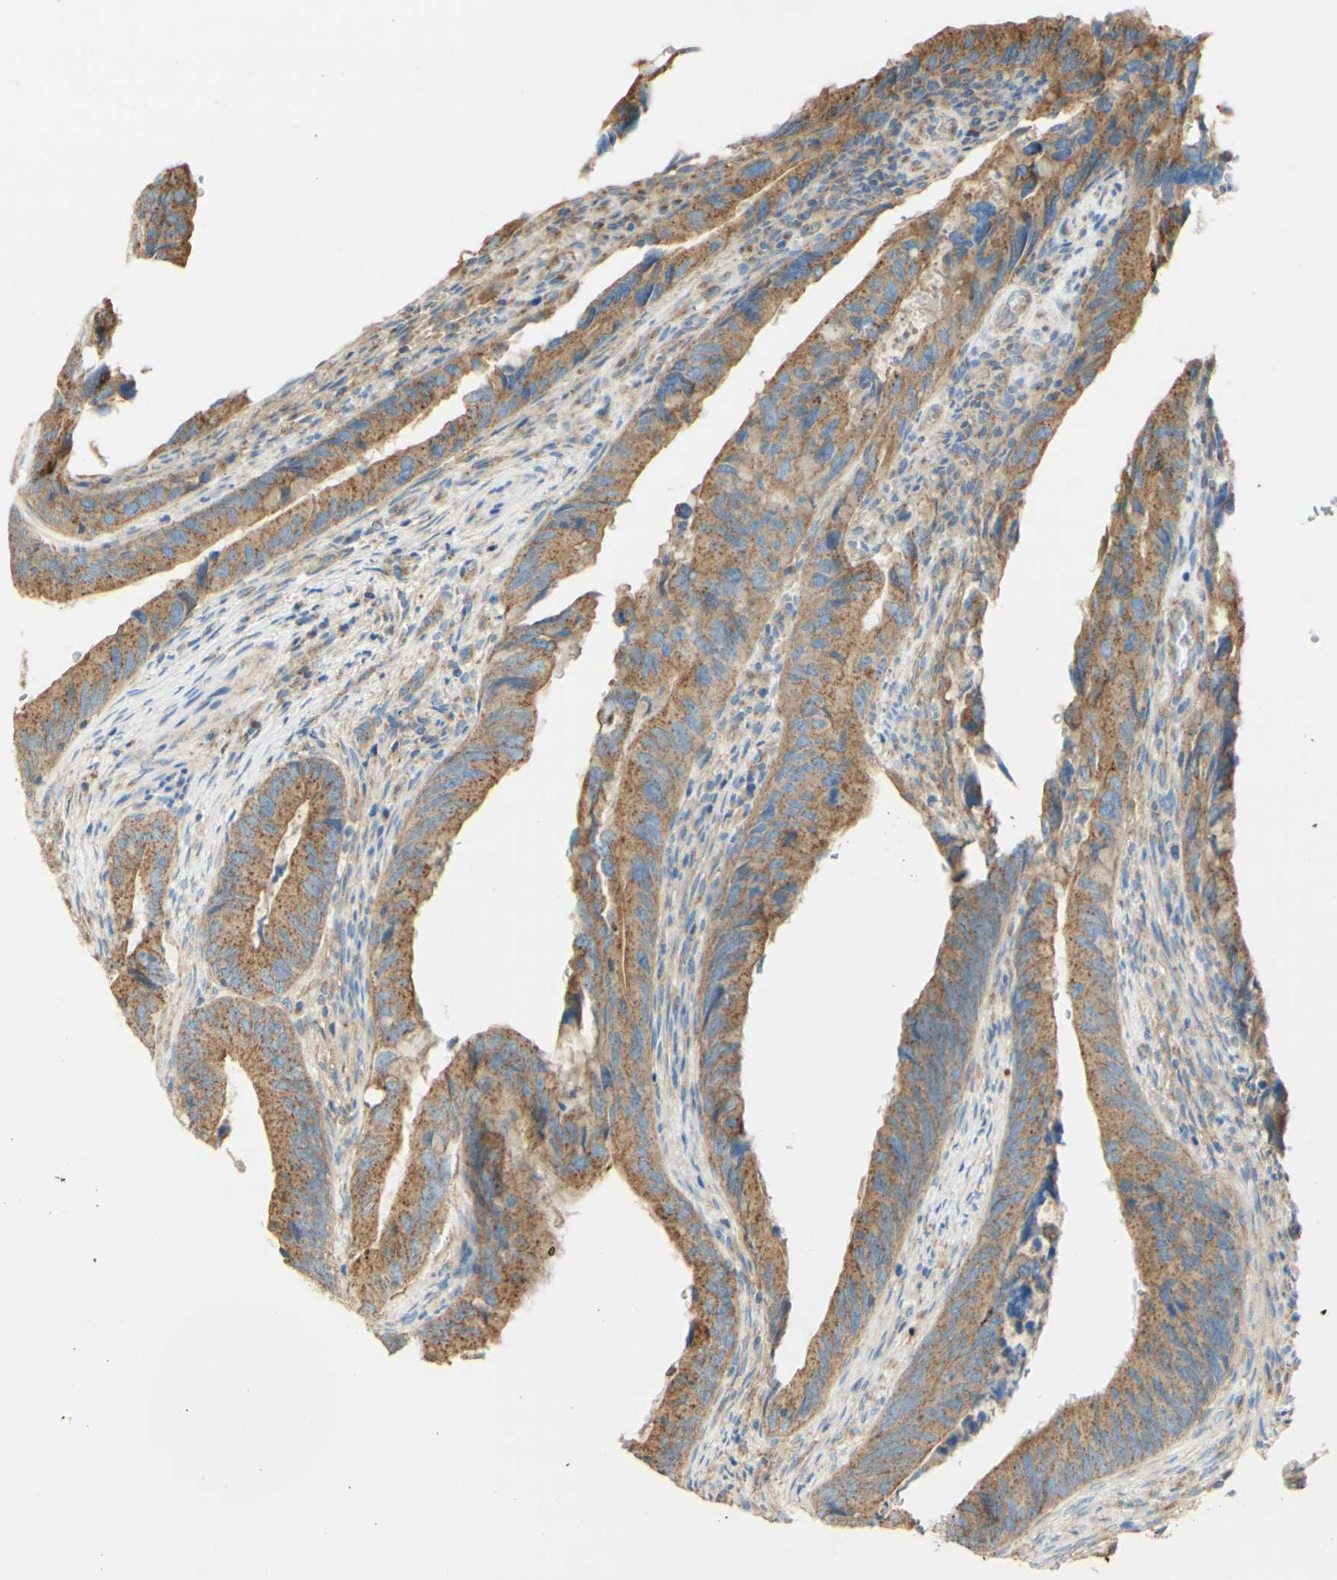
{"staining": {"intensity": "moderate", "quantity": ">75%", "location": "cytoplasmic/membranous"}, "tissue": "colorectal cancer", "cell_type": "Tumor cells", "image_type": "cancer", "snomed": [{"axis": "morphology", "description": "Normal tissue, NOS"}, {"axis": "morphology", "description": "Adenocarcinoma, NOS"}, {"axis": "topography", "description": "Colon"}], "caption": "A brown stain highlights moderate cytoplasmic/membranous expression of a protein in human colorectal cancer tumor cells. Immunohistochemistry stains the protein of interest in brown and the nuclei are stained blue.", "gene": "CLTC", "patient": {"sex": "male", "age": 56}}